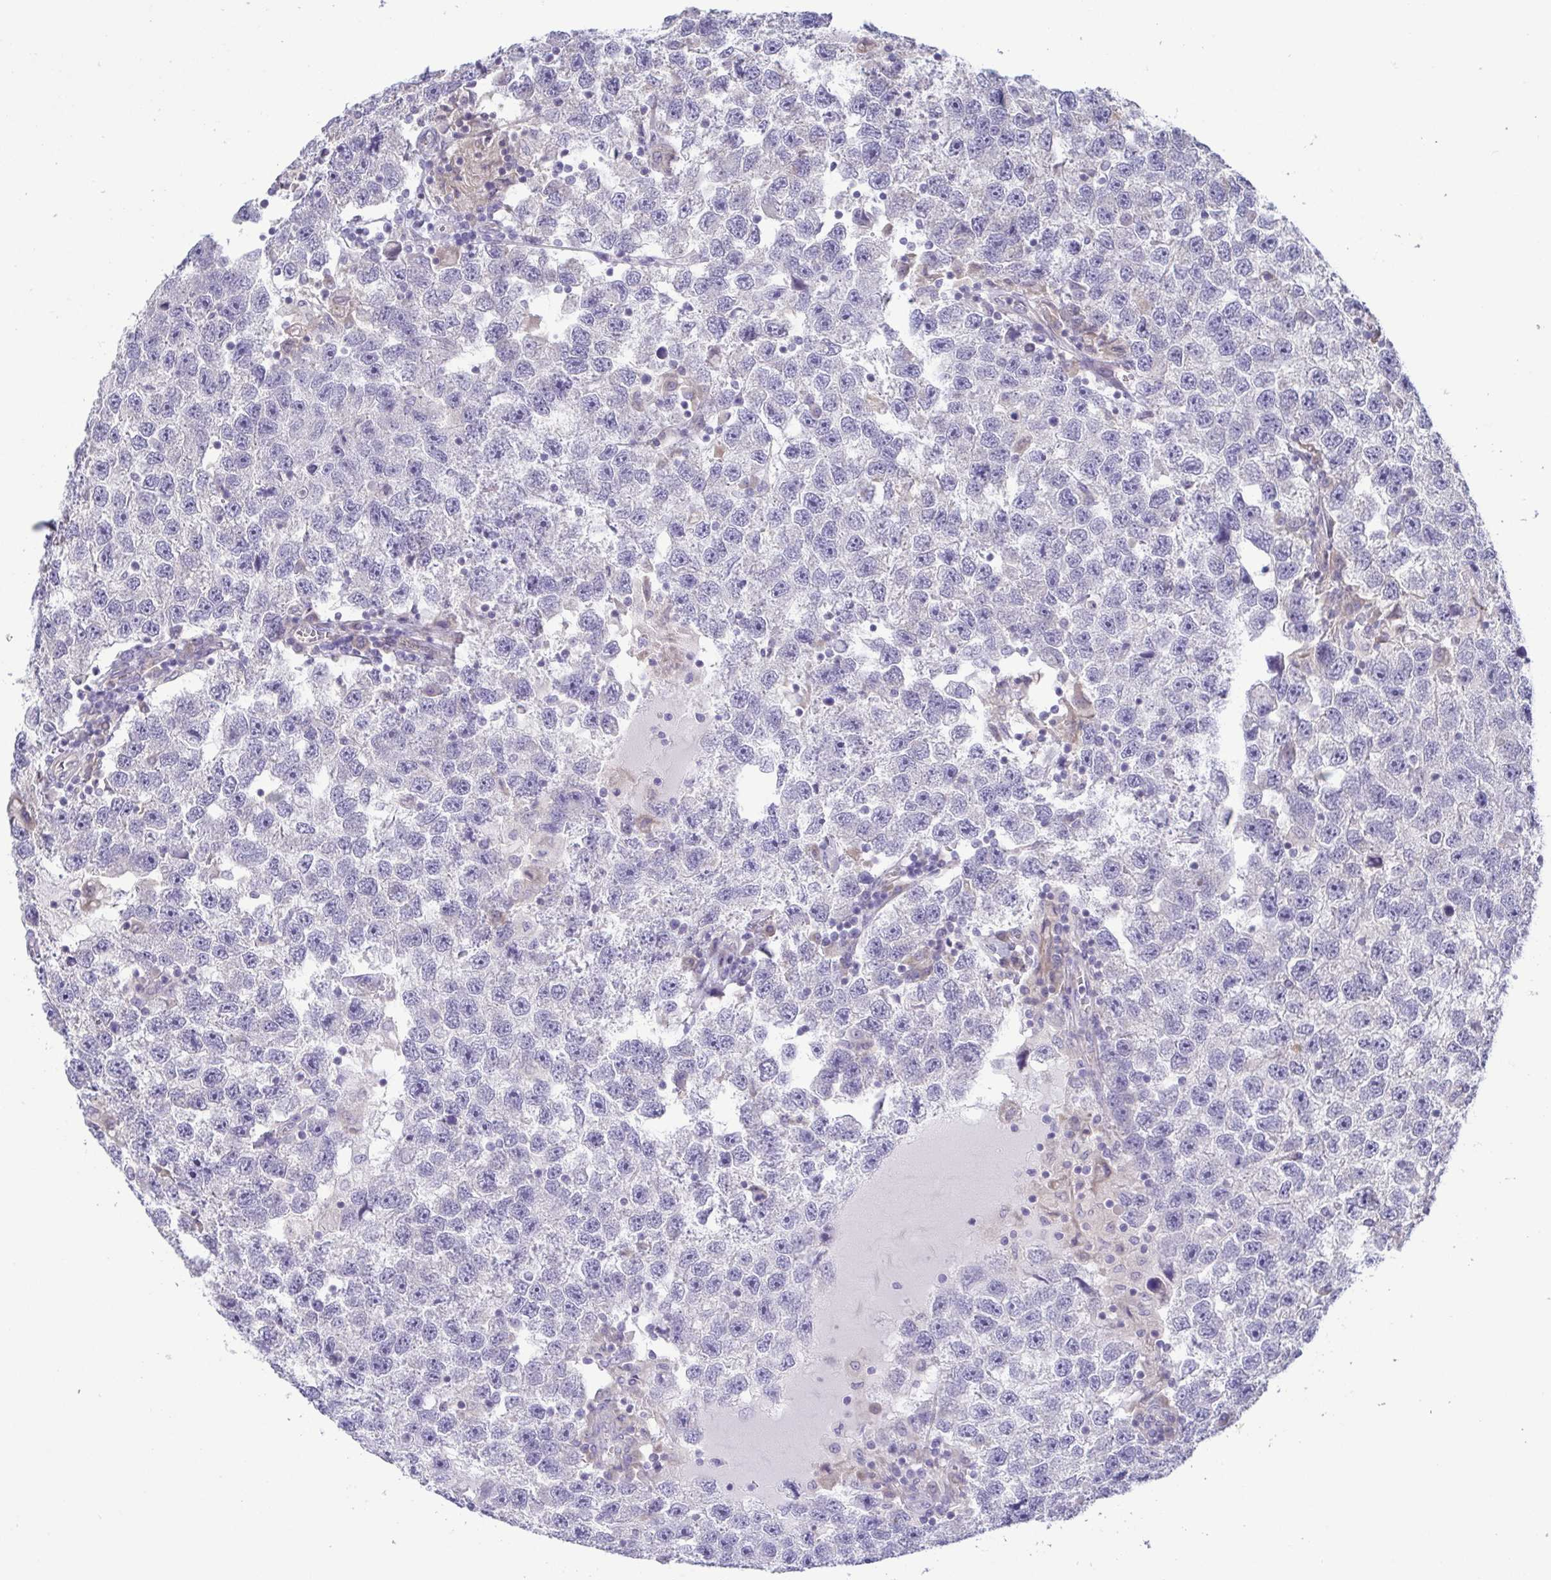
{"staining": {"intensity": "negative", "quantity": "none", "location": "none"}, "tissue": "testis cancer", "cell_type": "Tumor cells", "image_type": "cancer", "snomed": [{"axis": "morphology", "description": "Seminoma, NOS"}, {"axis": "topography", "description": "Testis"}], "caption": "Tumor cells are negative for protein expression in human seminoma (testis).", "gene": "LMF2", "patient": {"sex": "male", "age": 26}}